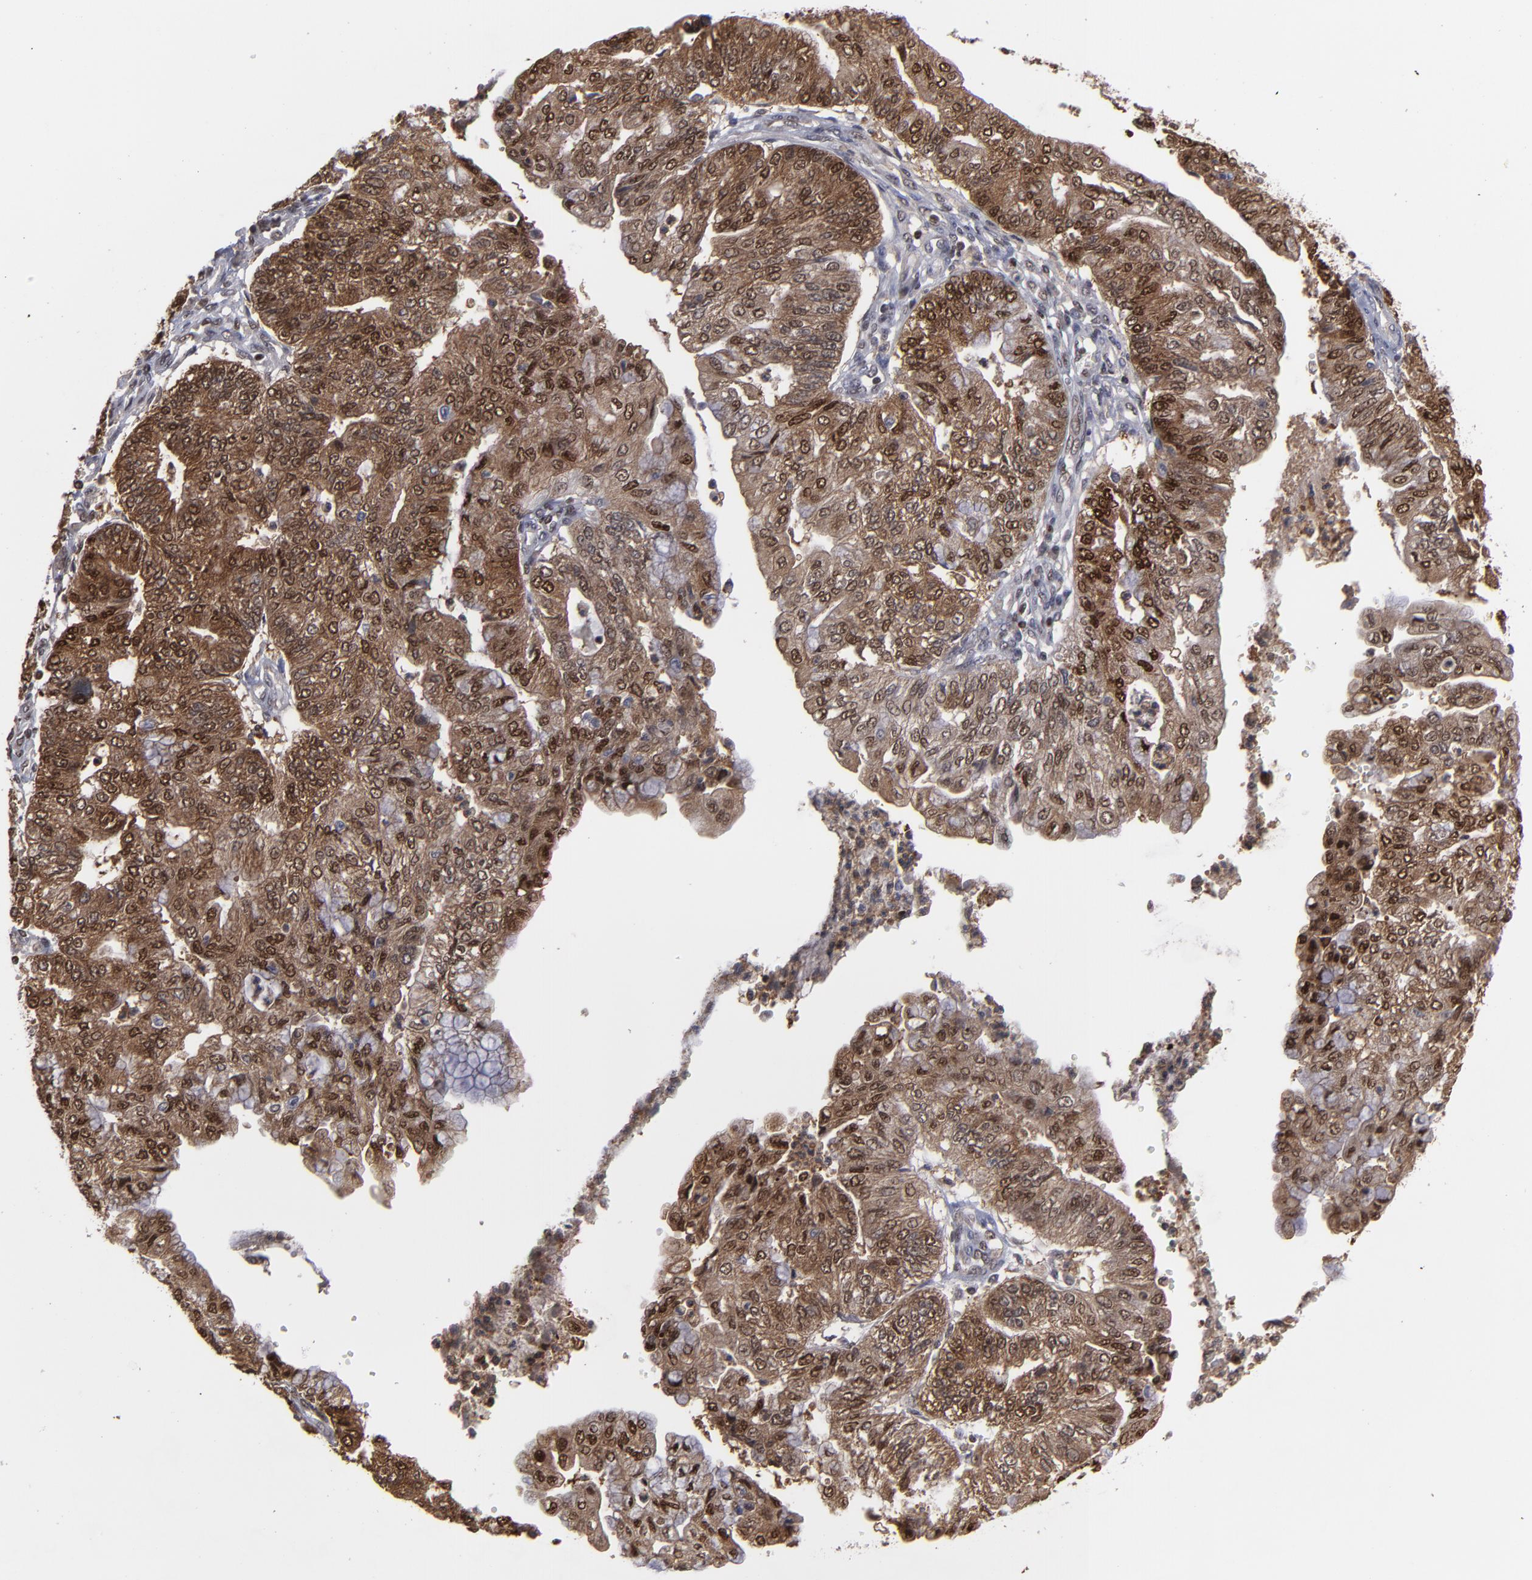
{"staining": {"intensity": "moderate", "quantity": ">75%", "location": "cytoplasmic/membranous,nuclear"}, "tissue": "endometrial cancer", "cell_type": "Tumor cells", "image_type": "cancer", "snomed": [{"axis": "morphology", "description": "Adenocarcinoma, NOS"}, {"axis": "topography", "description": "Endometrium"}], "caption": "Immunohistochemistry (DAB) staining of human endometrial cancer reveals moderate cytoplasmic/membranous and nuclear protein positivity in about >75% of tumor cells. Using DAB (brown) and hematoxylin (blue) stains, captured at high magnification using brightfield microscopy.", "gene": "GSR", "patient": {"sex": "female", "age": 59}}